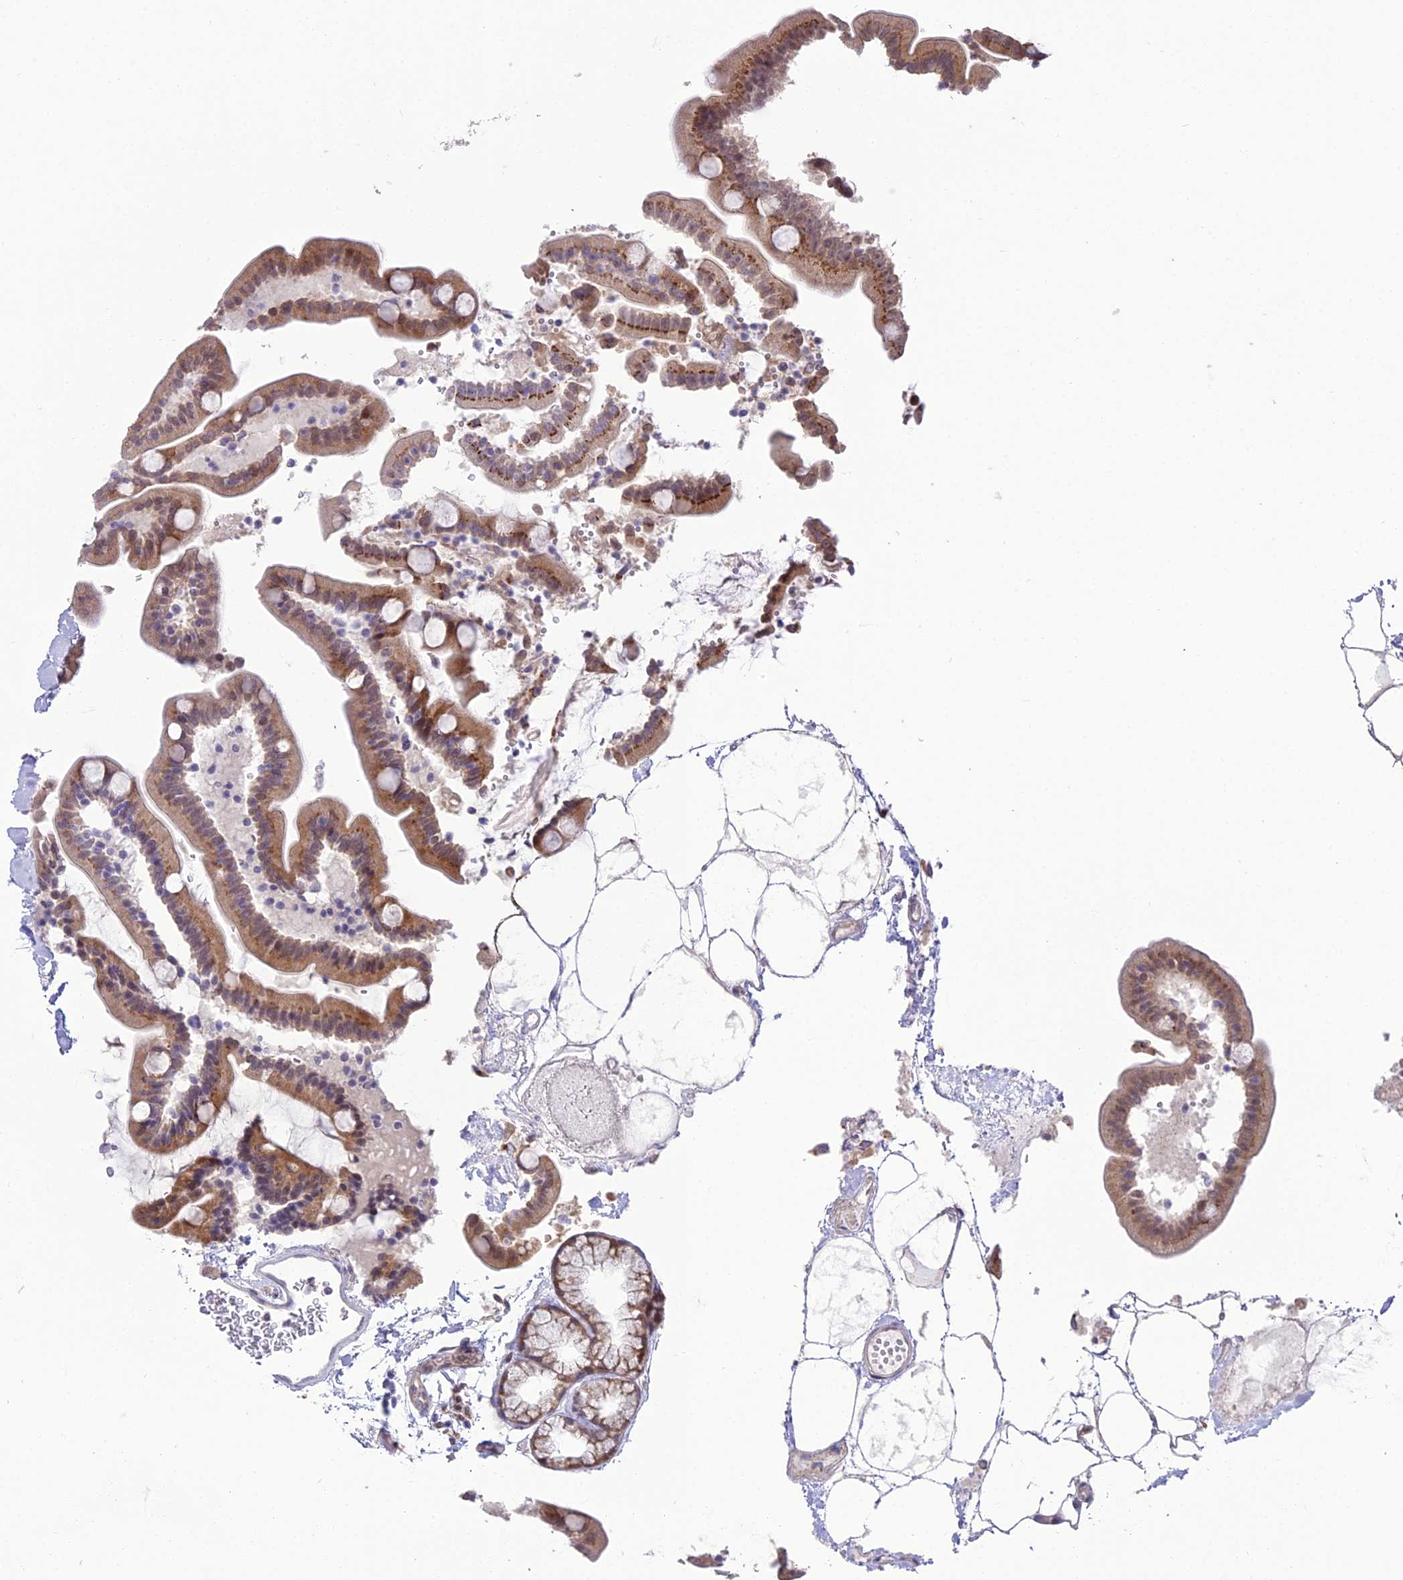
{"staining": {"intensity": "moderate", "quantity": ">75%", "location": "cytoplasmic/membranous"}, "tissue": "duodenum", "cell_type": "Glandular cells", "image_type": "normal", "snomed": [{"axis": "morphology", "description": "Normal tissue, NOS"}, {"axis": "topography", "description": "Duodenum"}], "caption": "Immunohistochemistry staining of normal duodenum, which reveals medium levels of moderate cytoplasmic/membranous positivity in approximately >75% of glandular cells indicating moderate cytoplasmic/membranous protein staining. The staining was performed using DAB (brown) for protein detection and nuclei were counterstained in hematoxylin (blue).", "gene": "TROAP", "patient": {"sex": "male", "age": 54}}